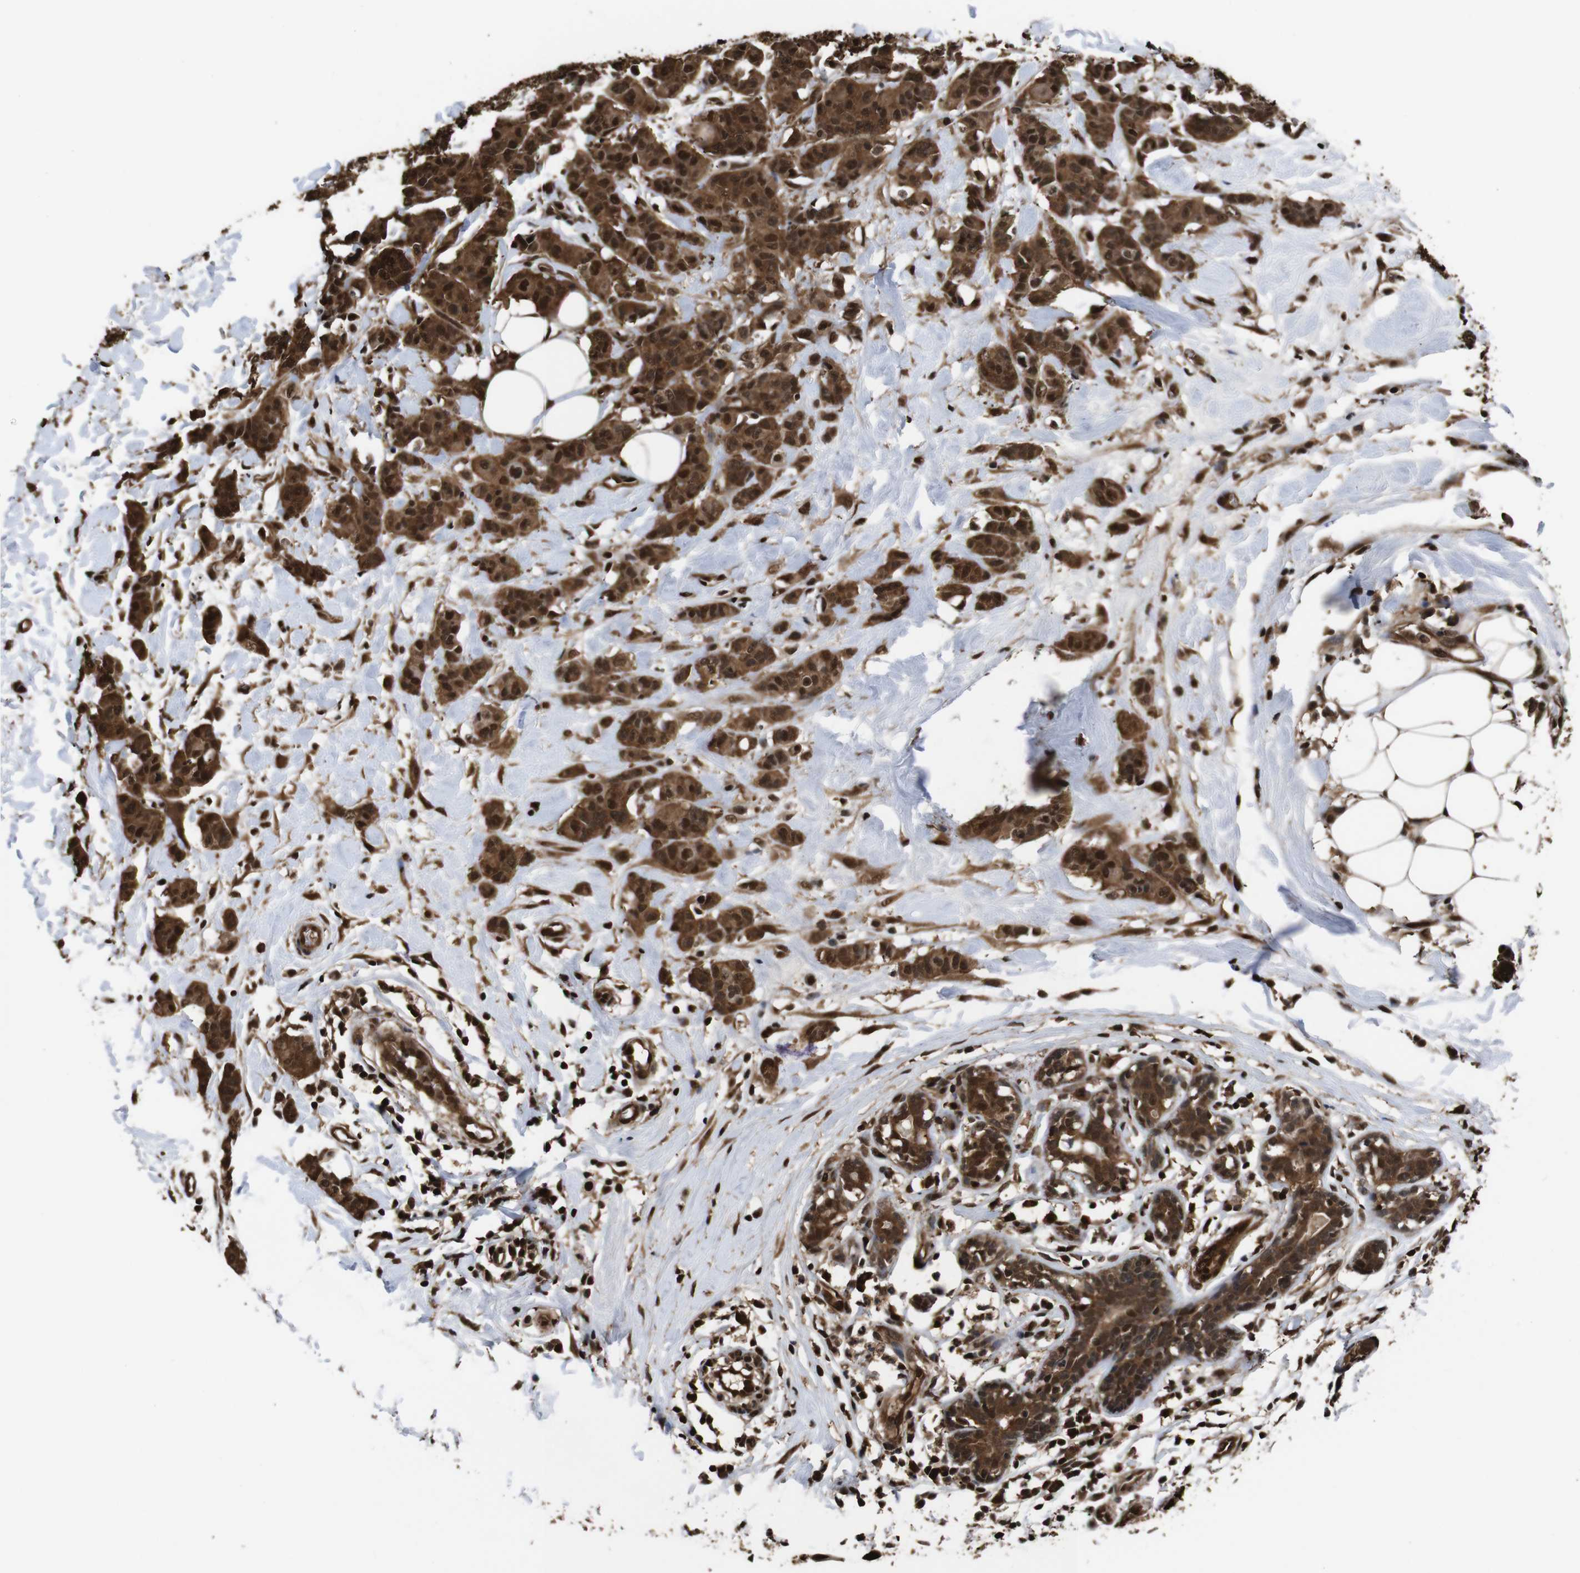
{"staining": {"intensity": "strong", "quantity": ">75%", "location": "cytoplasmic/membranous,nuclear"}, "tissue": "breast cancer", "cell_type": "Tumor cells", "image_type": "cancer", "snomed": [{"axis": "morphology", "description": "Normal tissue, NOS"}, {"axis": "morphology", "description": "Duct carcinoma"}, {"axis": "topography", "description": "Breast"}], "caption": "The image displays staining of intraductal carcinoma (breast), revealing strong cytoplasmic/membranous and nuclear protein positivity (brown color) within tumor cells.", "gene": "VCP", "patient": {"sex": "female", "age": 40}}